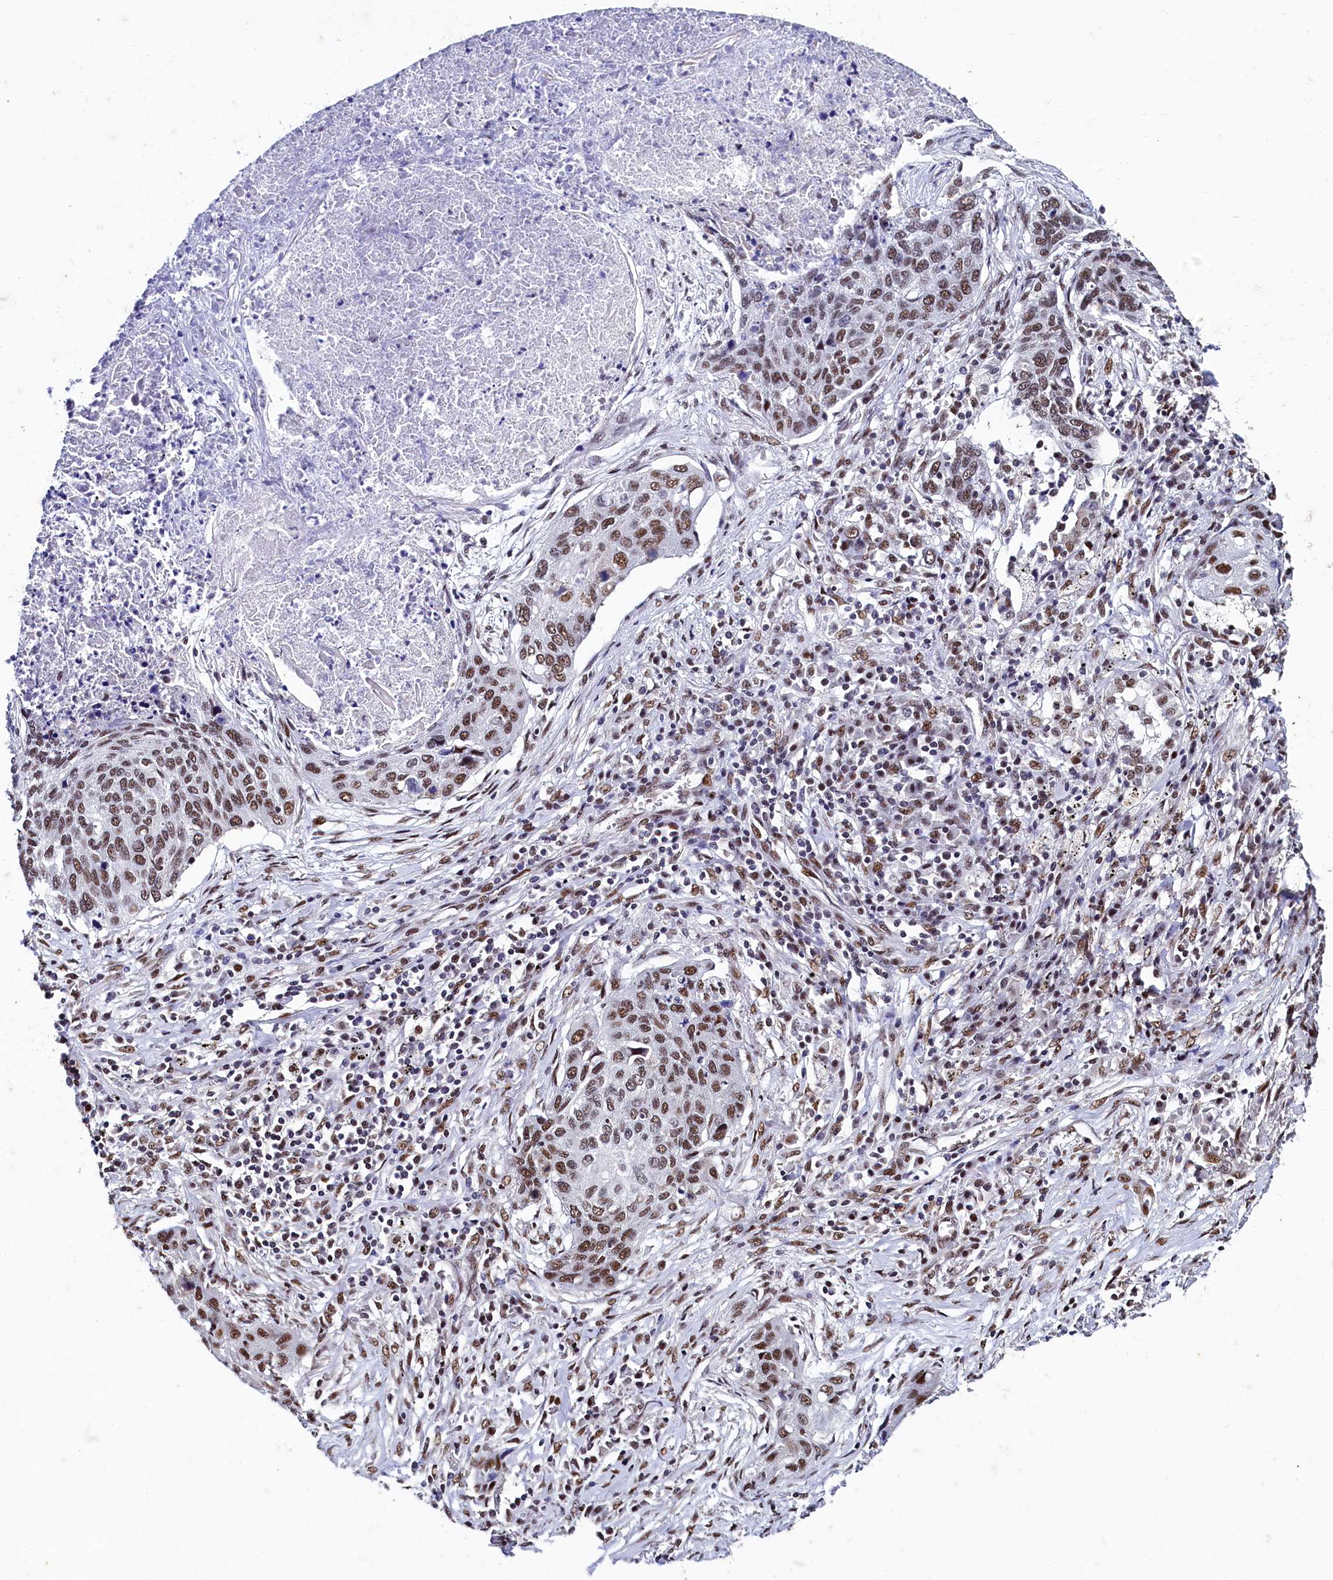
{"staining": {"intensity": "moderate", "quantity": ">75%", "location": "nuclear"}, "tissue": "lung cancer", "cell_type": "Tumor cells", "image_type": "cancer", "snomed": [{"axis": "morphology", "description": "Squamous cell carcinoma, NOS"}, {"axis": "topography", "description": "Lung"}], "caption": "Immunohistochemical staining of lung cancer exhibits moderate nuclear protein staining in about >75% of tumor cells.", "gene": "CPSF7", "patient": {"sex": "female", "age": 63}}